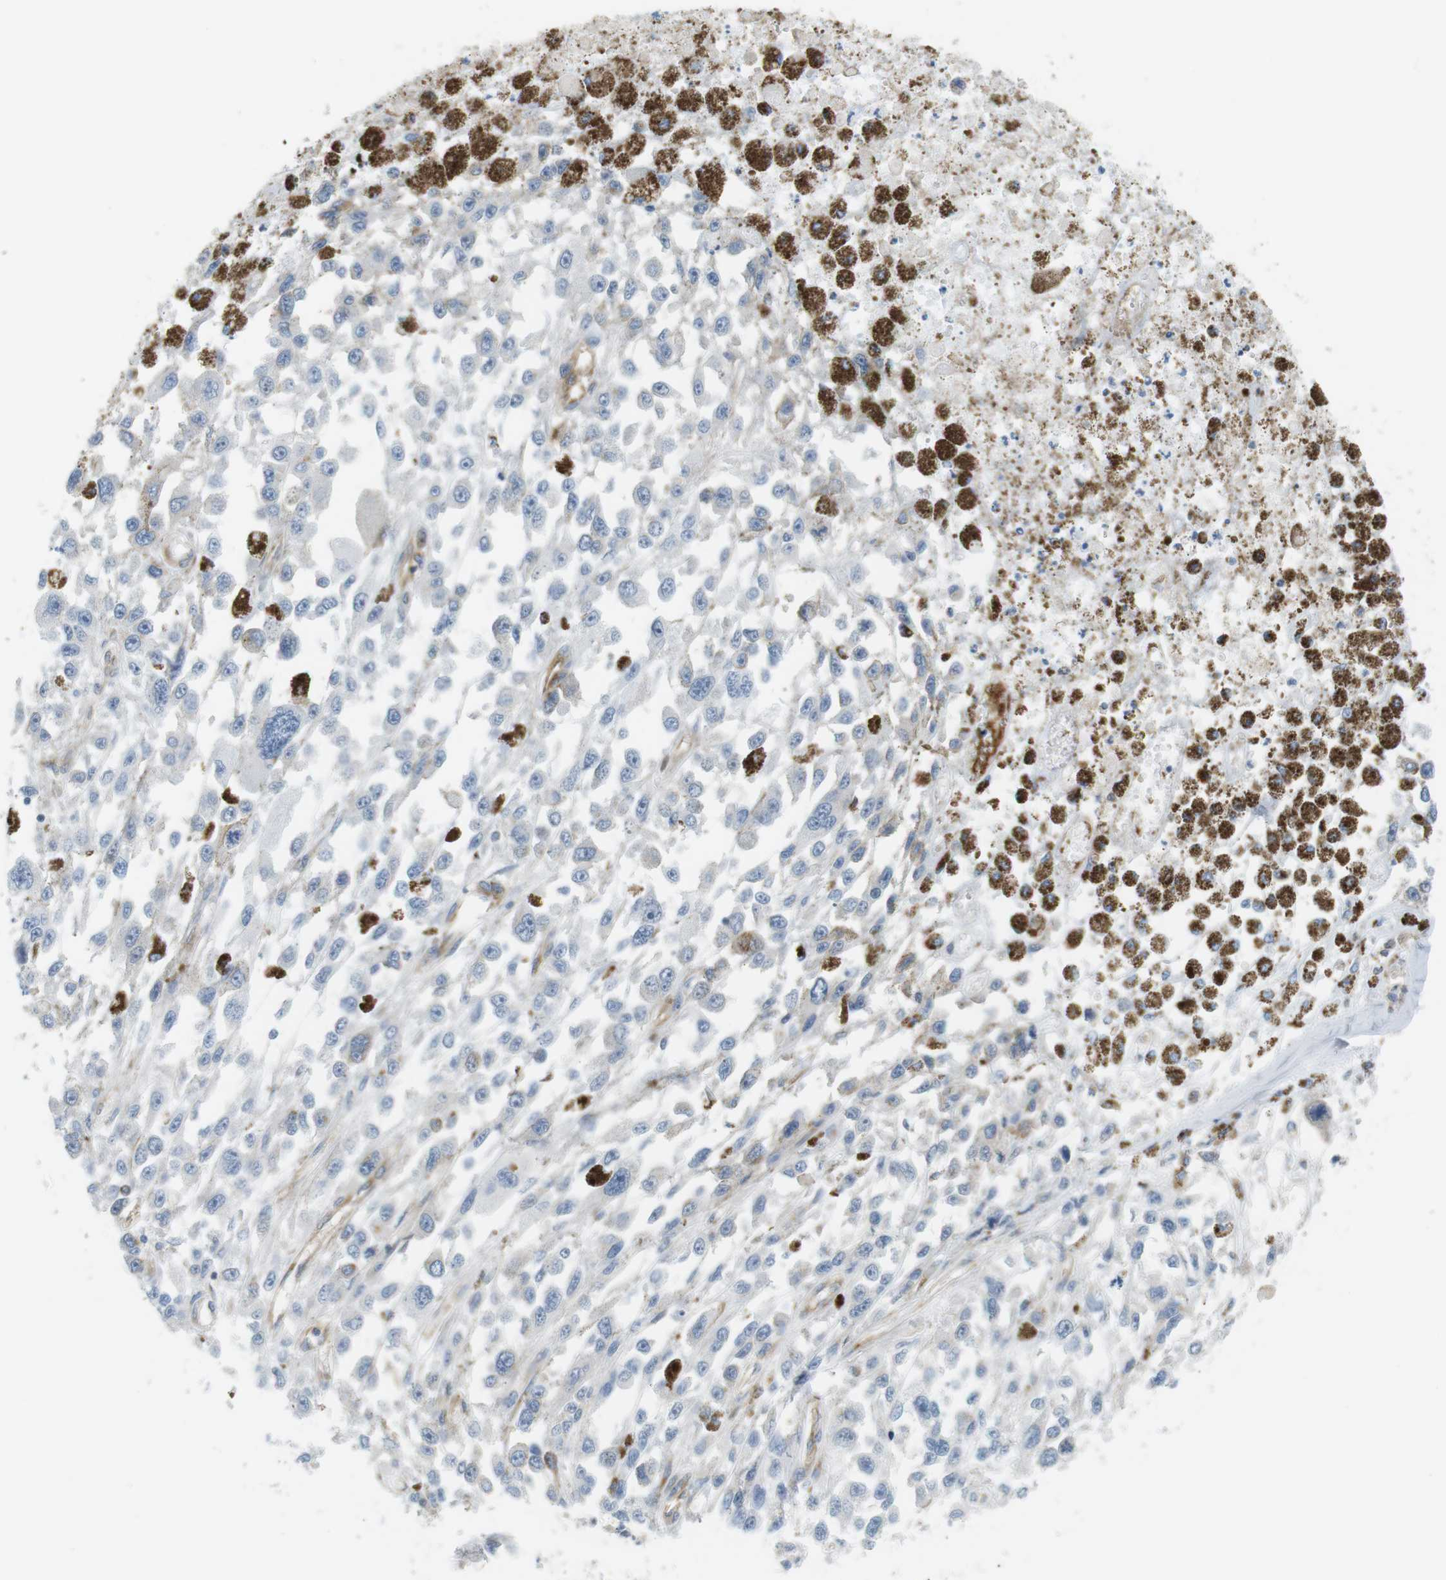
{"staining": {"intensity": "negative", "quantity": "none", "location": "none"}, "tissue": "melanoma", "cell_type": "Tumor cells", "image_type": "cancer", "snomed": [{"axis": "morphology", "description": "Malignant melanoma, Metastatic site"}, {"axis": "topography", "description": "Lymph node"}], "caption": "Tumor cells show no significant protein expression in malignant melanoma (metastatic site). (DAB (3,3'-diaminobenzidine) IHC, high magnification).", "gene": "F2R", "patient": {"sex": "male", "age": 59}}